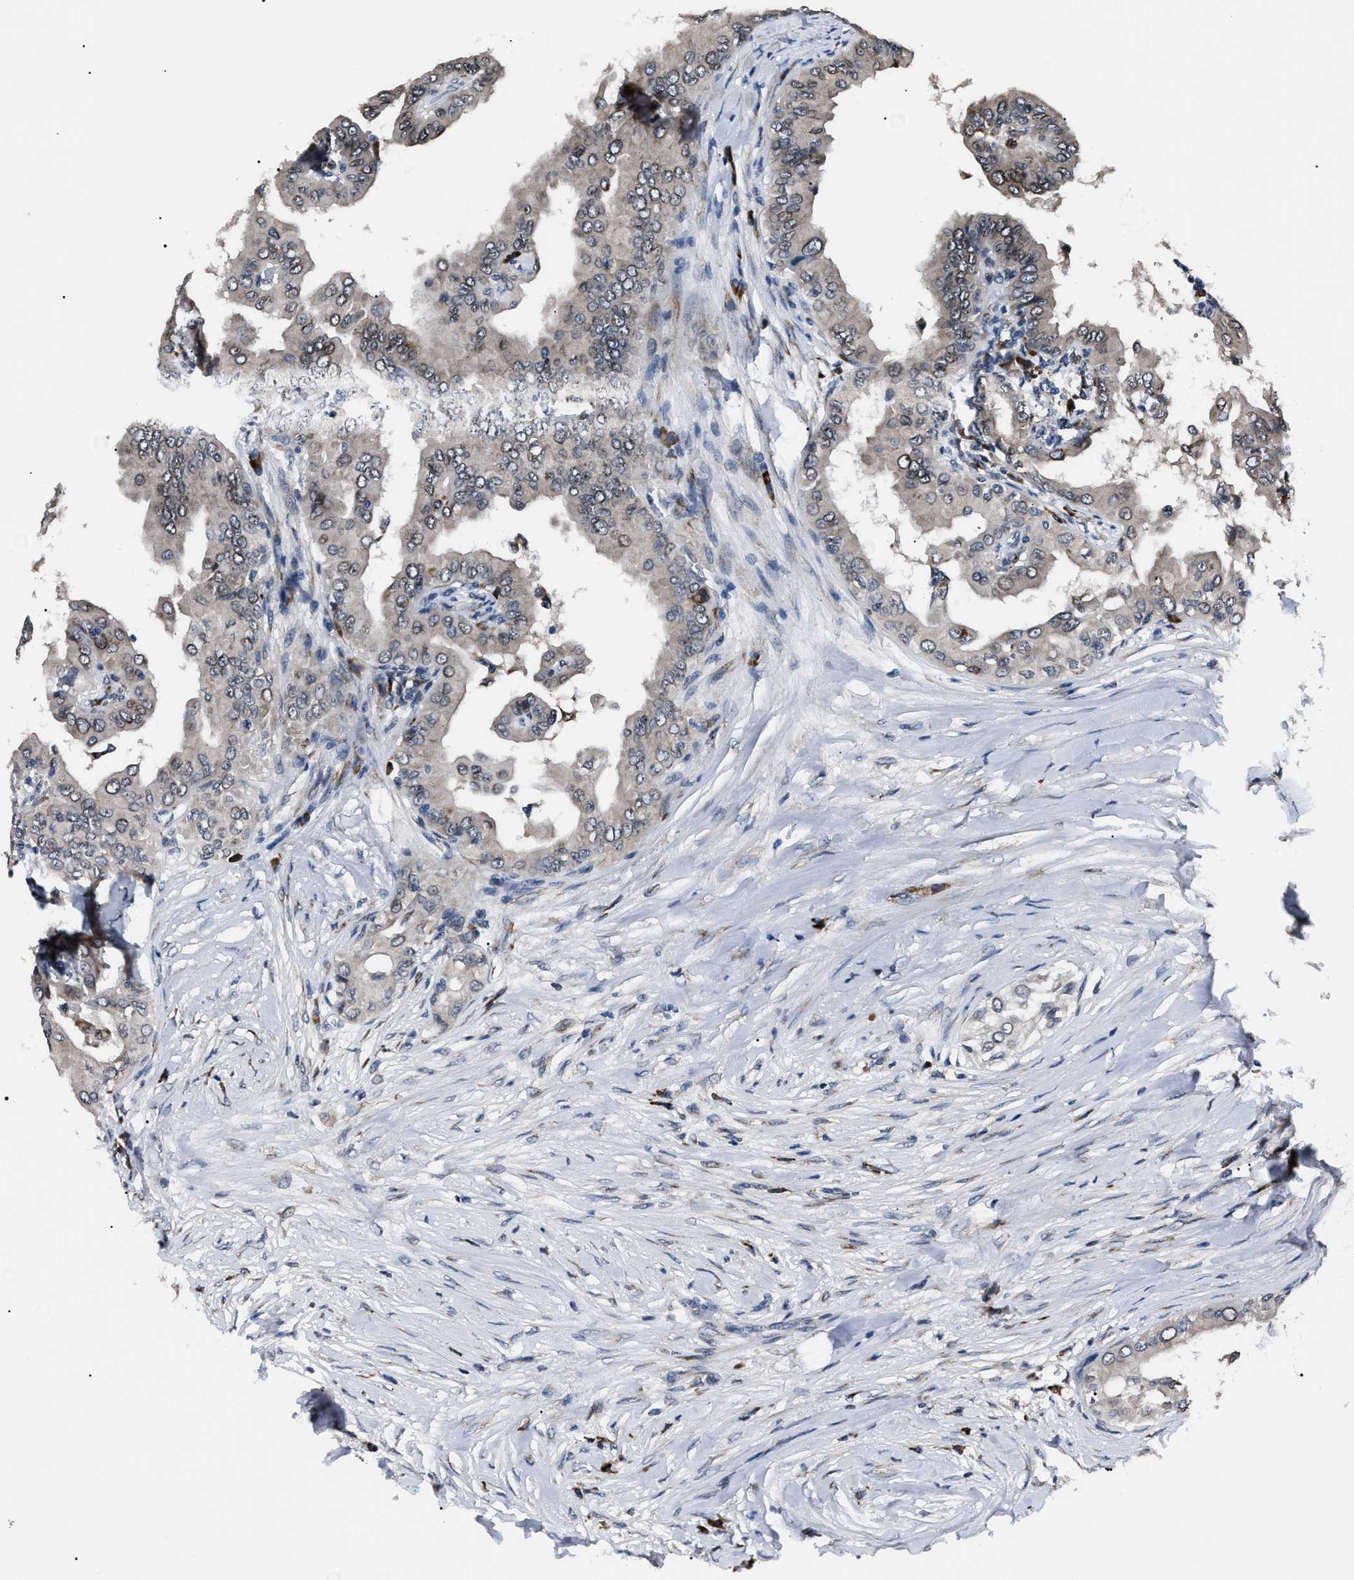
{"staining": {"intensity": "weak", "quantity": ">75%", "location": "cytoplasmic/membranous"}, "tissue": "thyroid cancer", "cell_type": "Tumor cells", "image_type": "cancer", "snomed": [{"axis": "morphology", "description": "Papillary adenocarcinoma, NOS"}, {"axis": "topography", "description": "Thyroid gland"}], "caption": "Papillary adenocarcinoma (thyroid) was stained to show a protein in brown. There is low levels of weak cytoplasmic/membranous expression in approximately >75% of tumor cells. (DAB (3,3'-diaminobenzidine) IHC with brightfield microscopy, high magnification).", "gene": "LRRC14", "patient": {"sex": "male", "age": 33}}